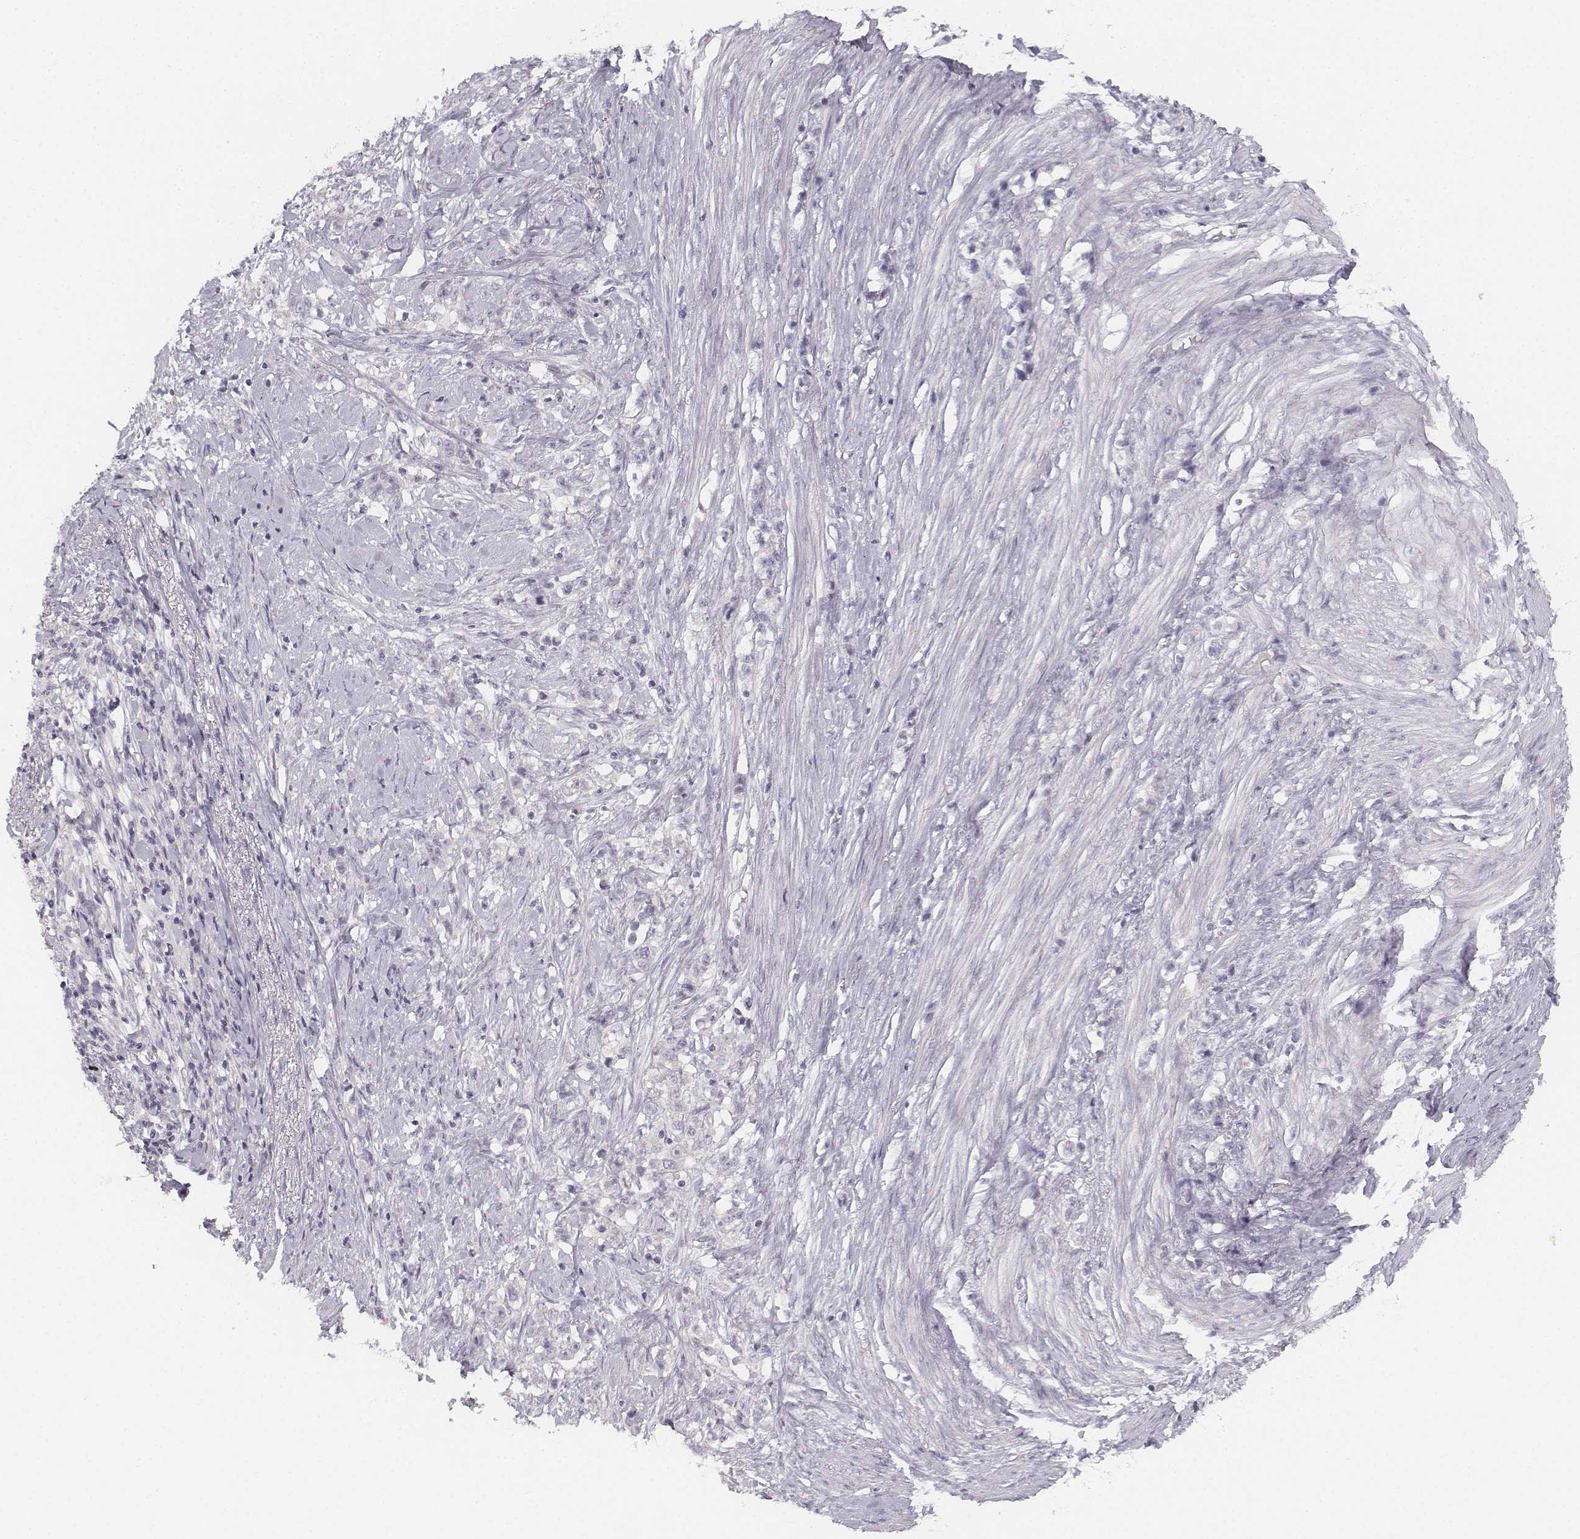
{"staining": {"intensity": "negative", "quantity": "none", "location": "none"}, "tissue": "stomach cancer", "cell_type": "Tumor cells", "image_type": "cancer", "snomed": [{"axis": "morphology", "description": "Adenocarcinoma, NOS"}, {"axis": "topography", "description": "Stomach, lower"}], "caption": "DAB immunohistochemical staining of human stomach cancer demonstrates no significant staining in tumor cells.", "gene": "DSG4", "patient": {"sex": "male", "age": 88}}